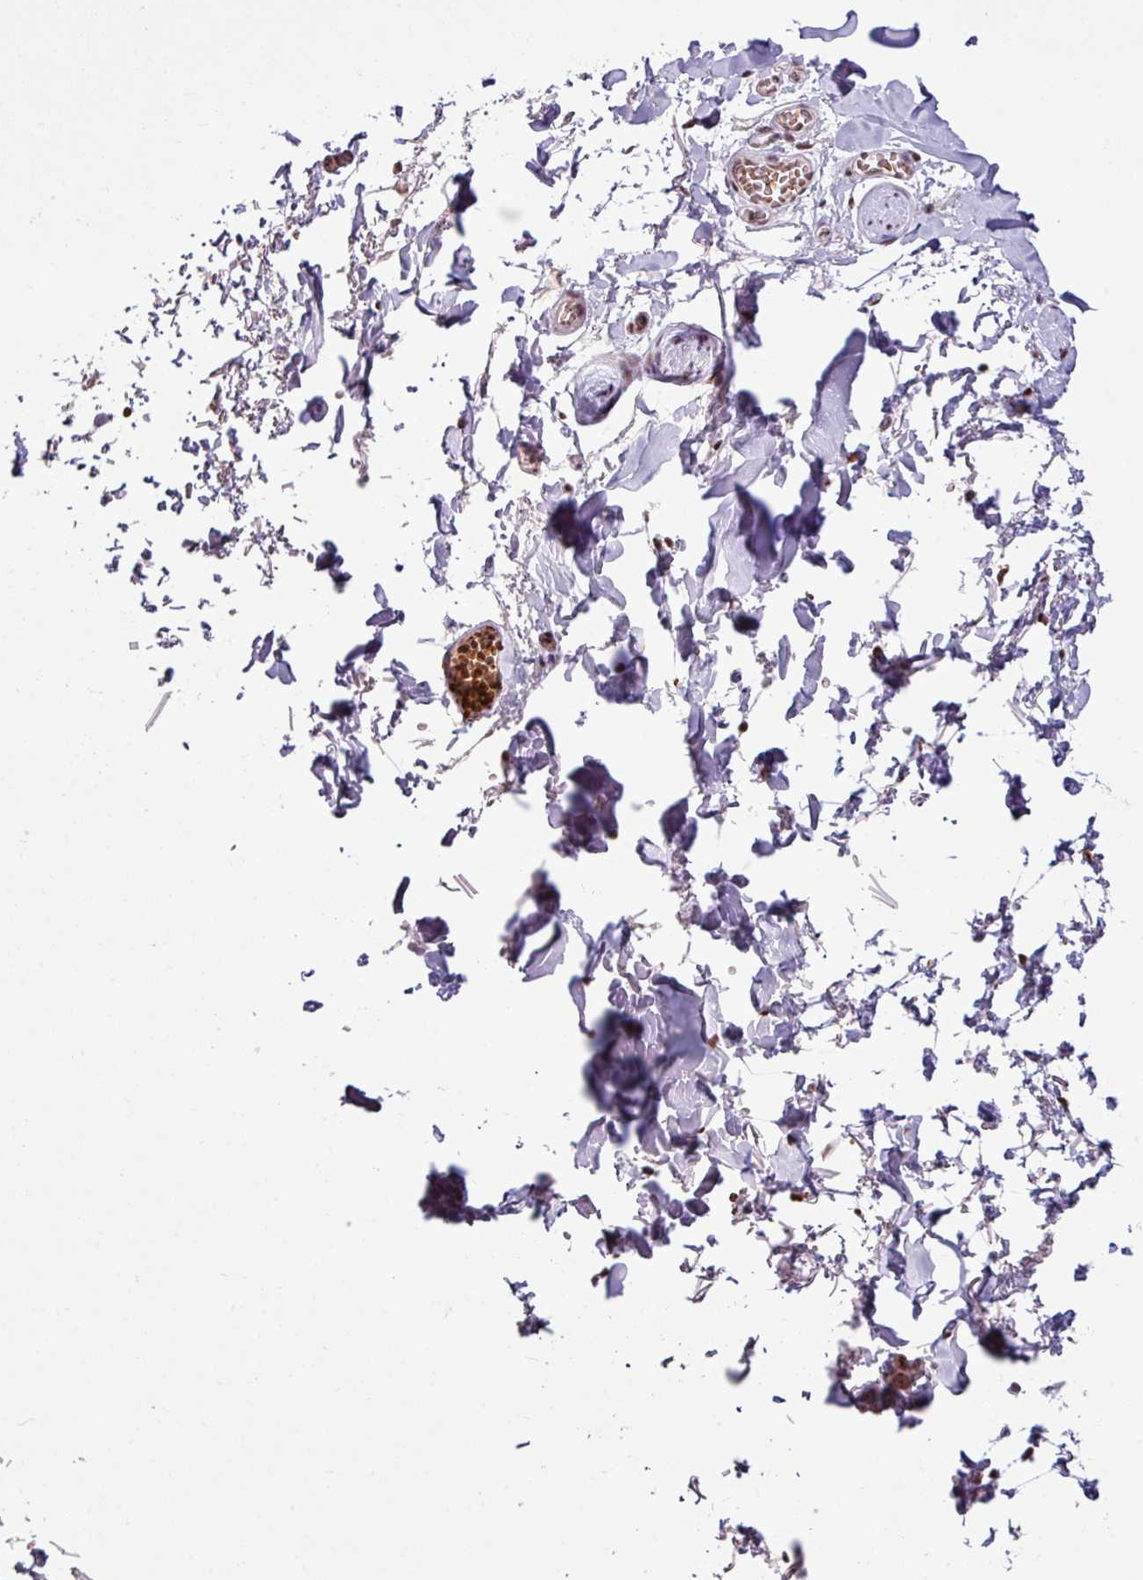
{"staining": {"intensity": "negative", "quantity": "none", "location": "none"}, "tissue": "adipose tissue", "cell_type": "Adipocytes", "image_type": "normal", "snomed": [{"axis": "morphology", "description": "Normal tissue, NOS"}, {"axis": "topography", "description": "Vulva"}, {"axis": "topography", "description": "Vagina"}, {"axis": "topography", "description": "Peripheral nerve tissue"}], "caption": "This histopathology image is of normal adipose tissue stained with IHC to label a protein in brown with the nuclei are counter-stained blue. There is no positivity in adipocytes.", "gene": "PRDM5", "patient": {"sex": "female", "age": 66}}